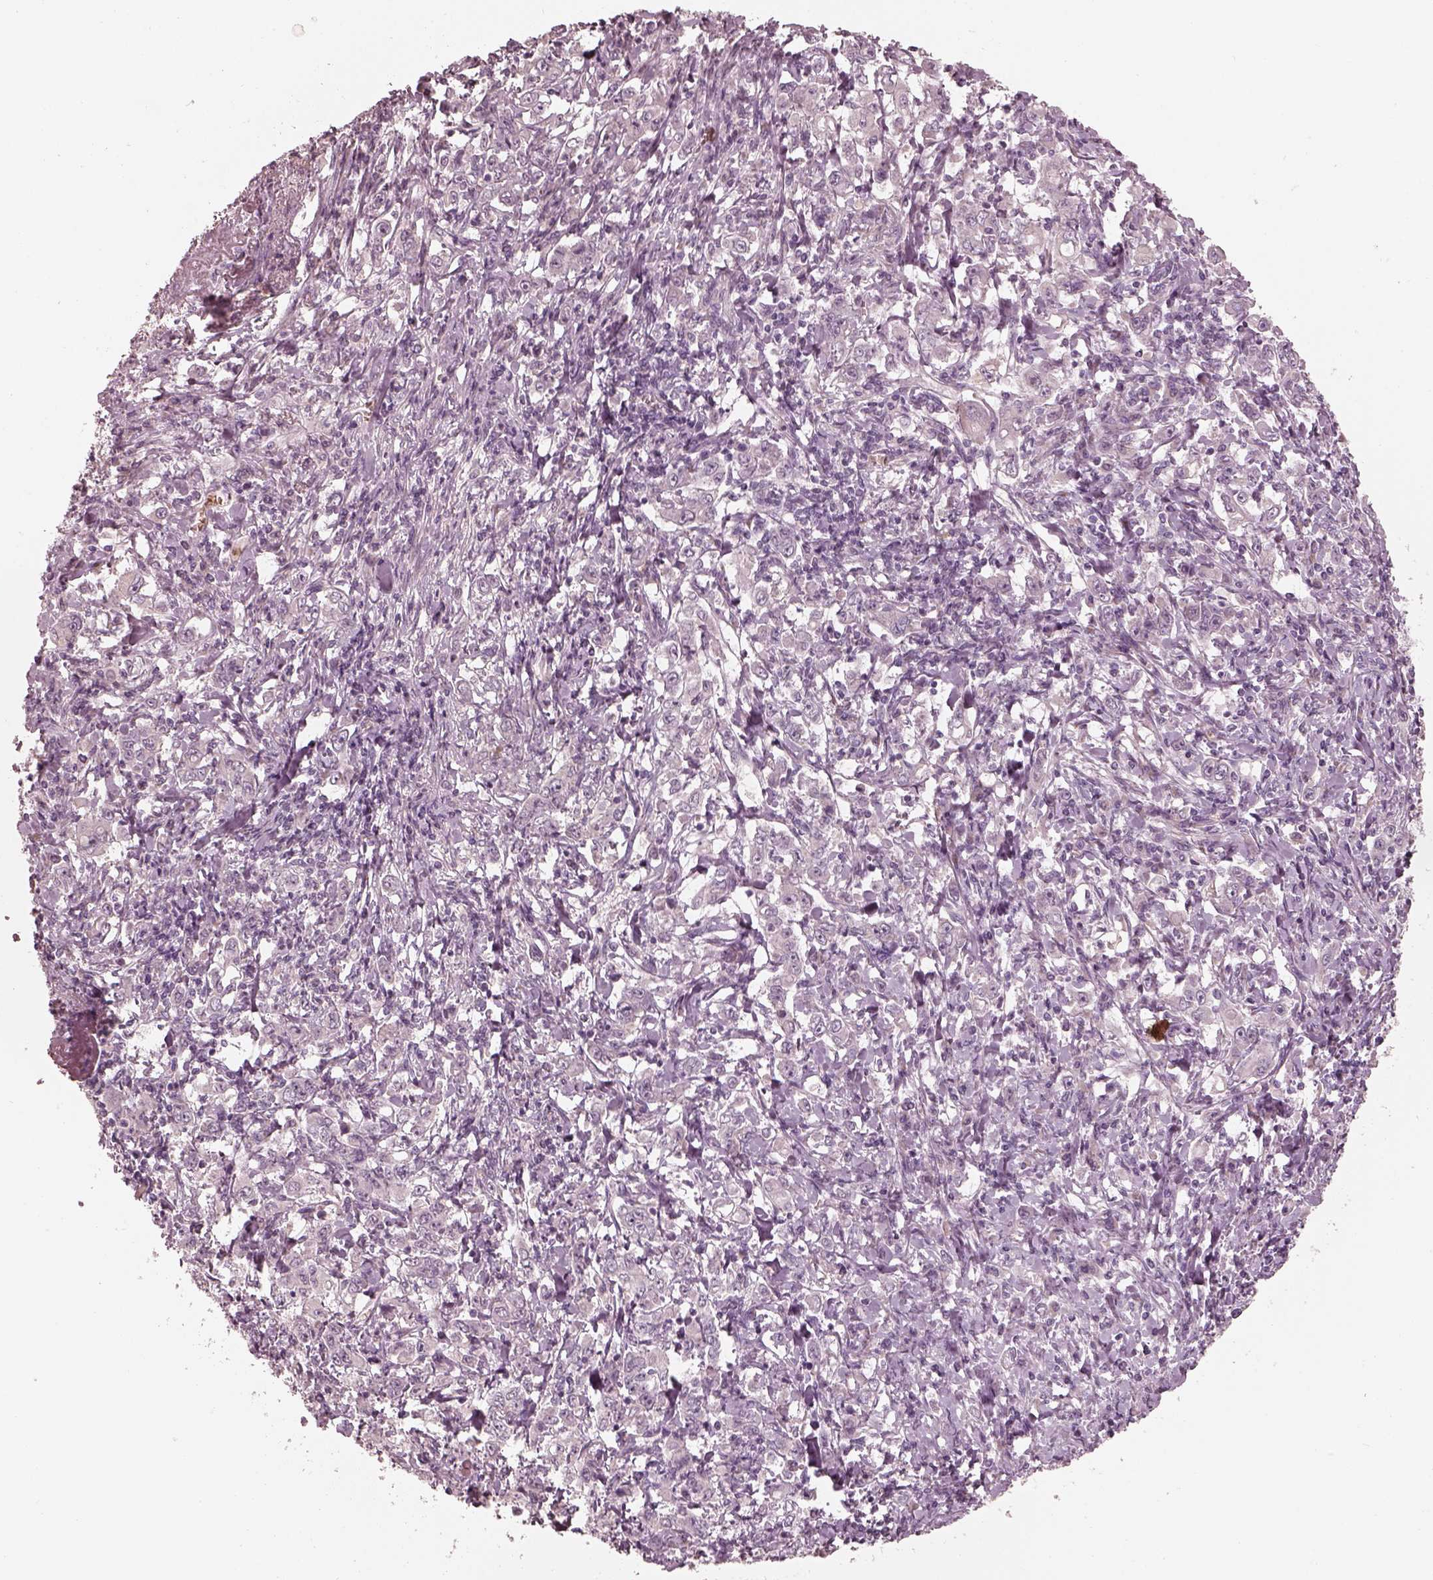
{"staining": {"intensity": "negative", "quantity": "none", "location": "none"}, "tissue": "stomach cancer", "cell_type": "Tumor cells", "image_type": "cancer", "snomed": [{"axis": "morphology", "description": "Adenocarcinoma, NOS"}, {"axis": "topography", "description": "Stomach, lower"}], "caption": "Tumor cells show no significant positivity in stomach cancer.", "gene": "ANKLE1", "patient": {"sex": "female", "age": 72}}